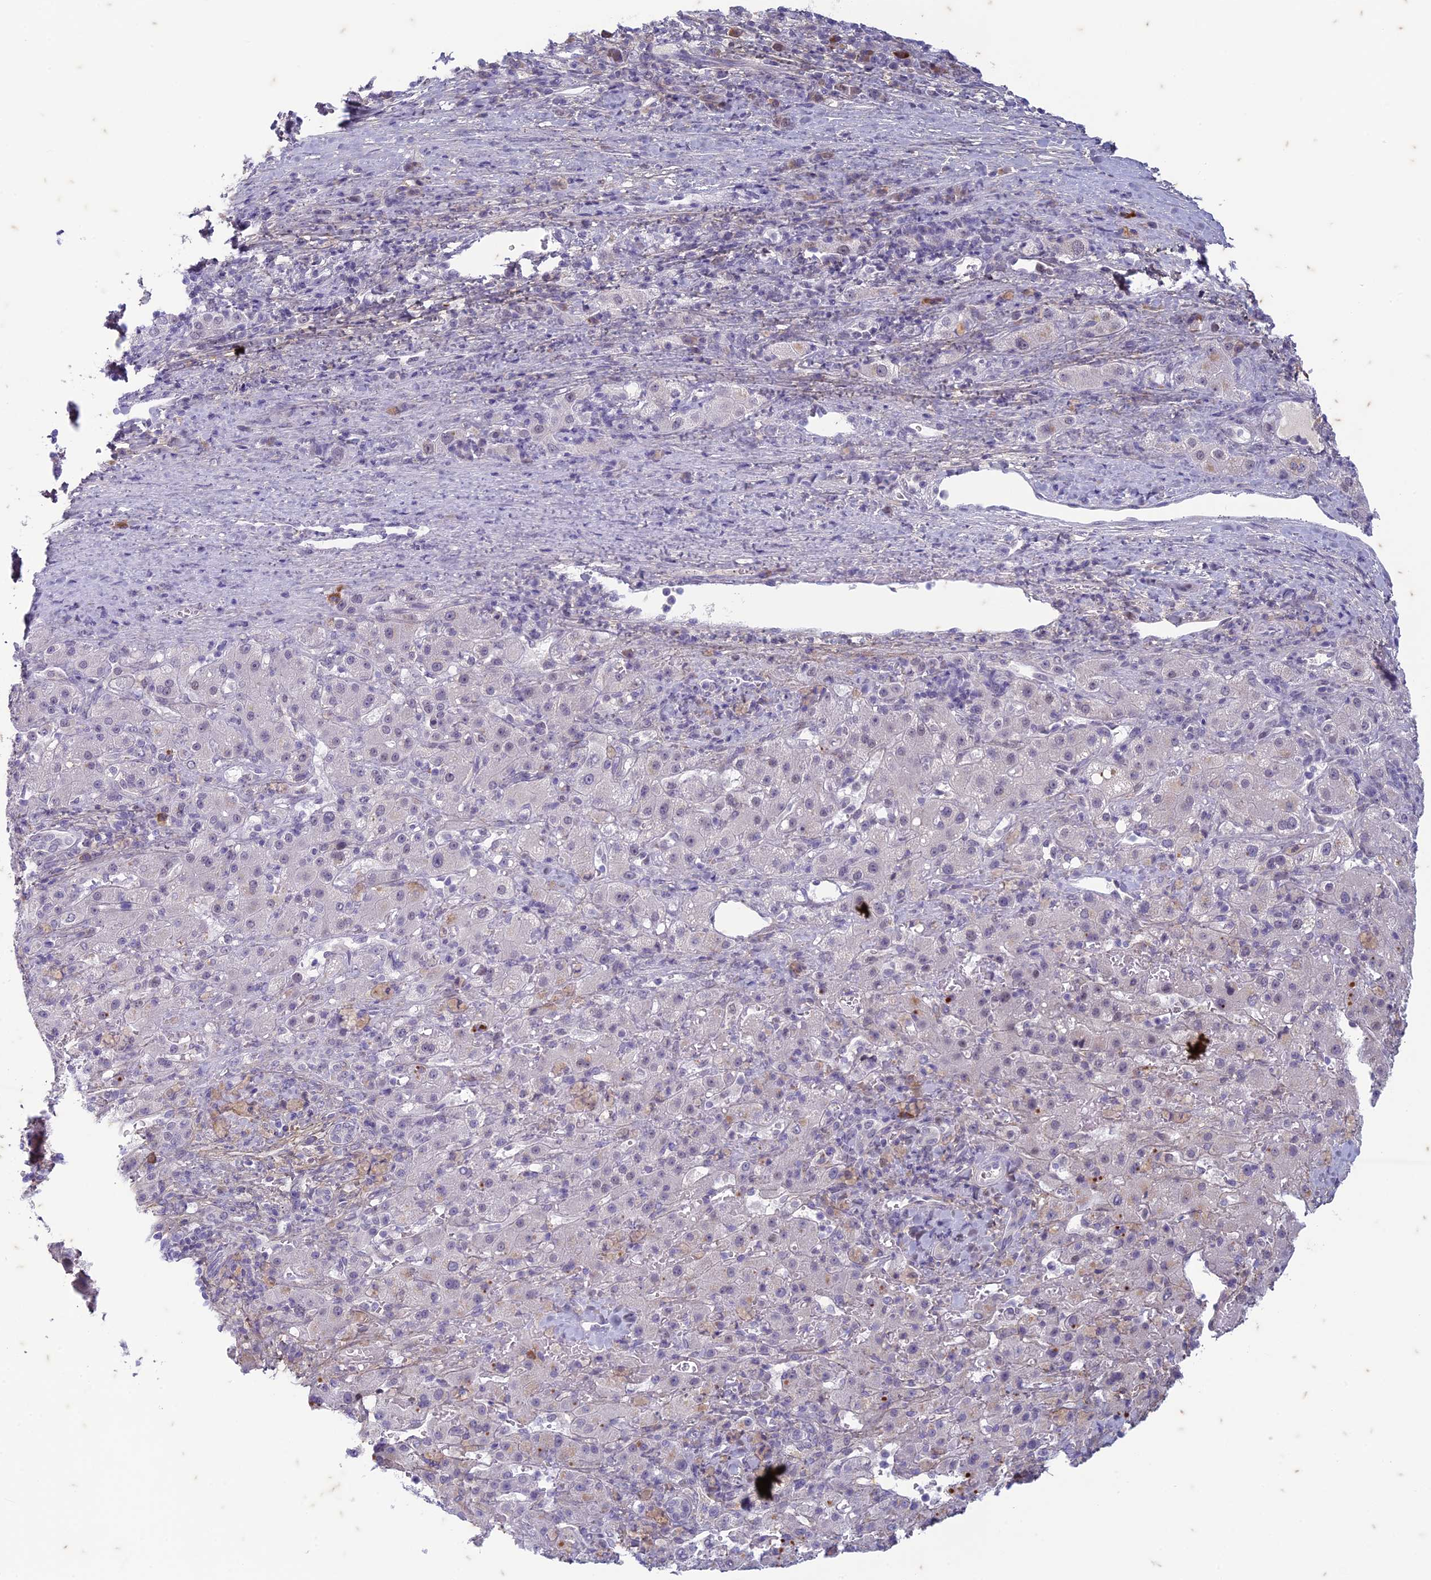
{"staining": {"intensity": "negative", "quantity": "none", "location": "none"}, "tissue": "liver cancer", "cell_type": "Tumor cells", "image_type": "cancer", "snomed": [{"axis": "morphology", "description": "Carcinoma, Hepatocellular, NOS"}, {"axis": "topography", "description": "Liver"}], "caption": "DAB (3,3'-diaminobenzidine) immunohistochemical staining of hepatocellular carcinoma (liver) reveals no significant staining in tumor cells. (Stains: DAB immunohistochemistry (IHC) with hematoxylin counter stain, Microscopy: brightfield microscopy at high magnification).", "gene": "PABPN1L", "patient": {"sex": "female", "age": 58}}